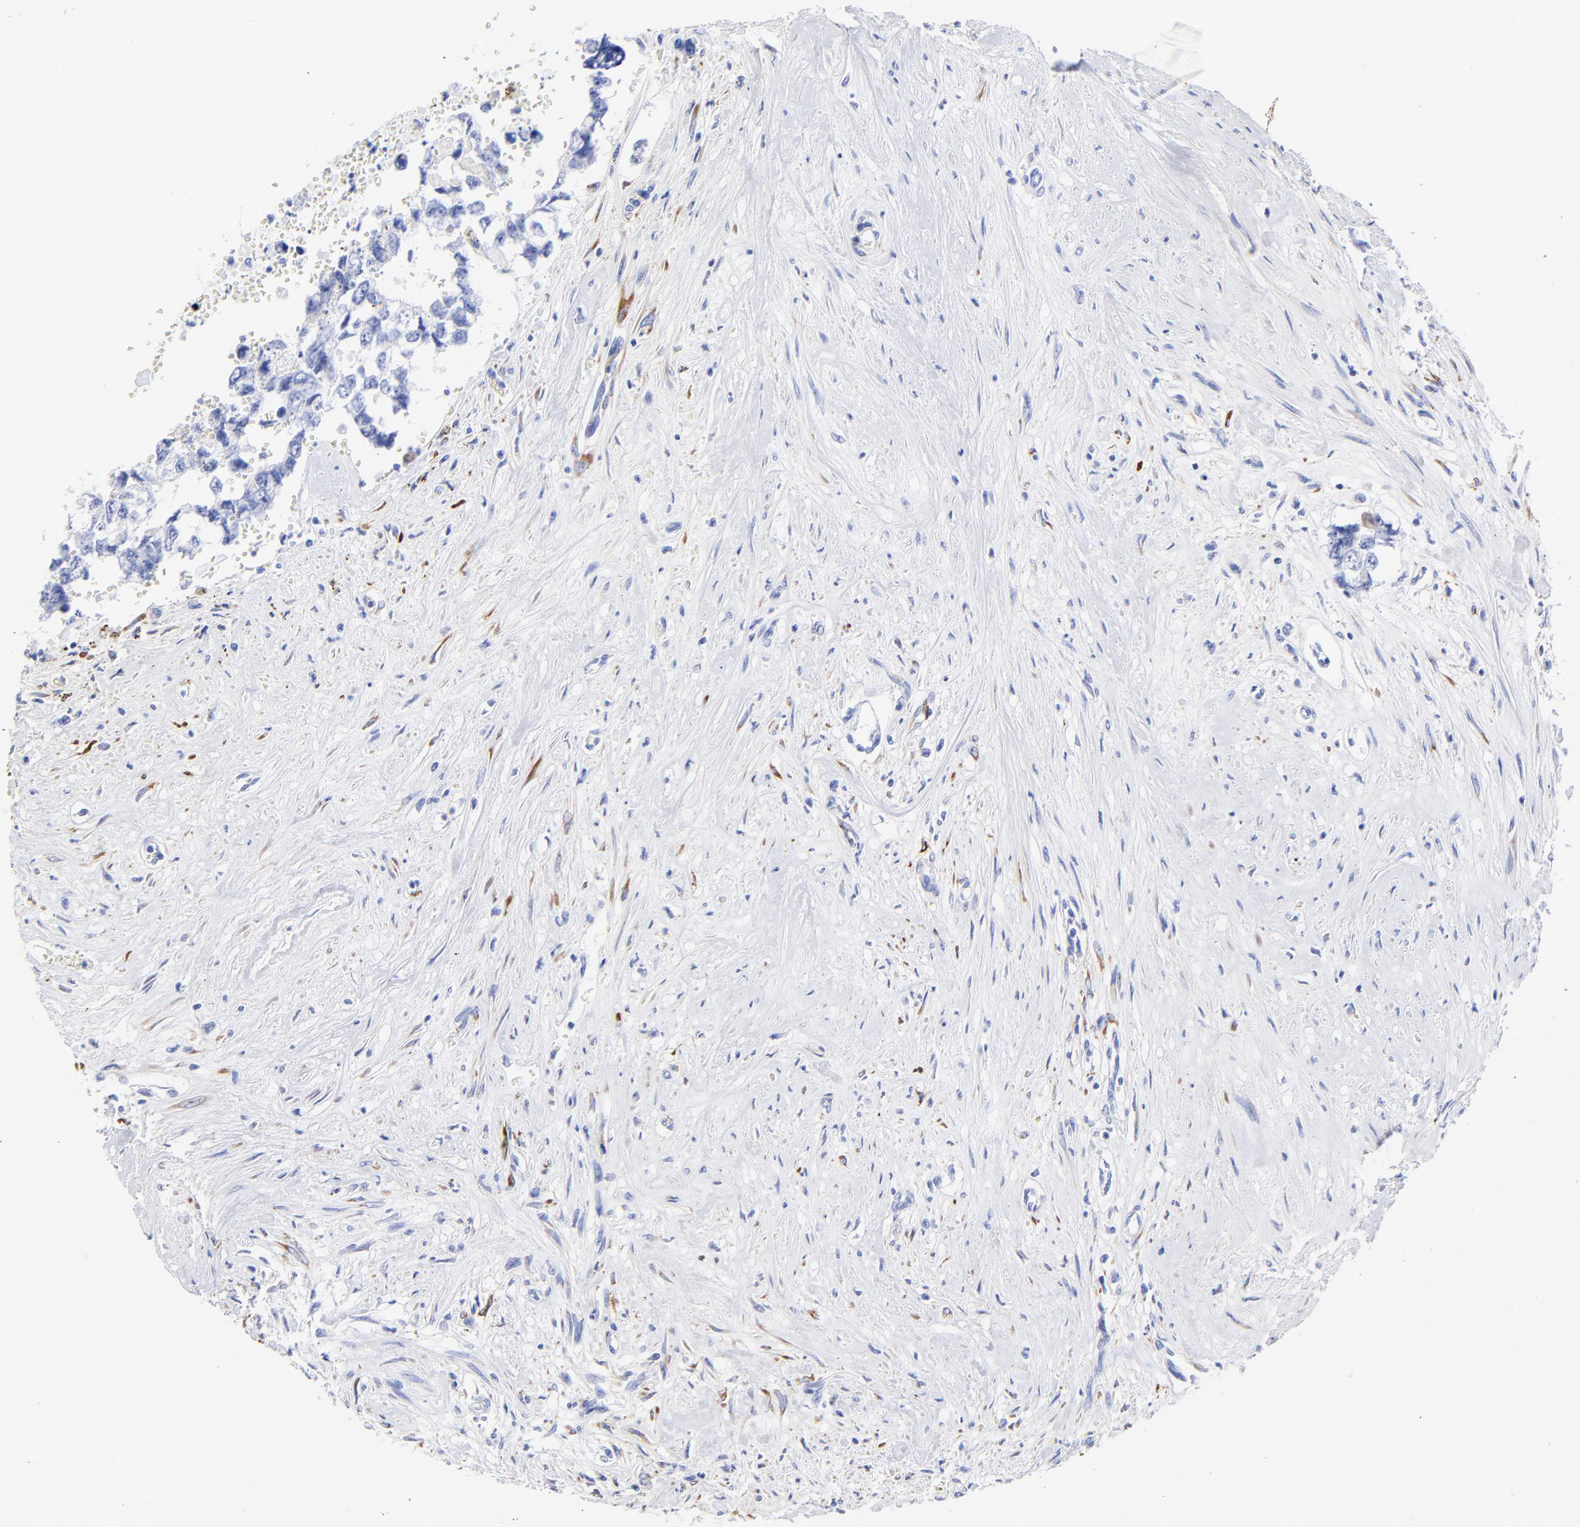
{"staining": {"intensity": "negative", "quantity": "none", "location": "none"}, "tissue": "testis cancer", "cell_type": "Tumor cells", "image_type": "cancer", "snomed": [{"axis": "morphology", "description": "Carcinoma, Embryonal, NOS"}, {"axis": "topography", "description": "Testis"}], "caption": "Human testis cancer (embryonal carcinoma) stained for a protein using immunohistochemistry shows no expression in tumor cells.", "gene": "C1QTNF6", "patient": {"sex": "male", "age": 31}}